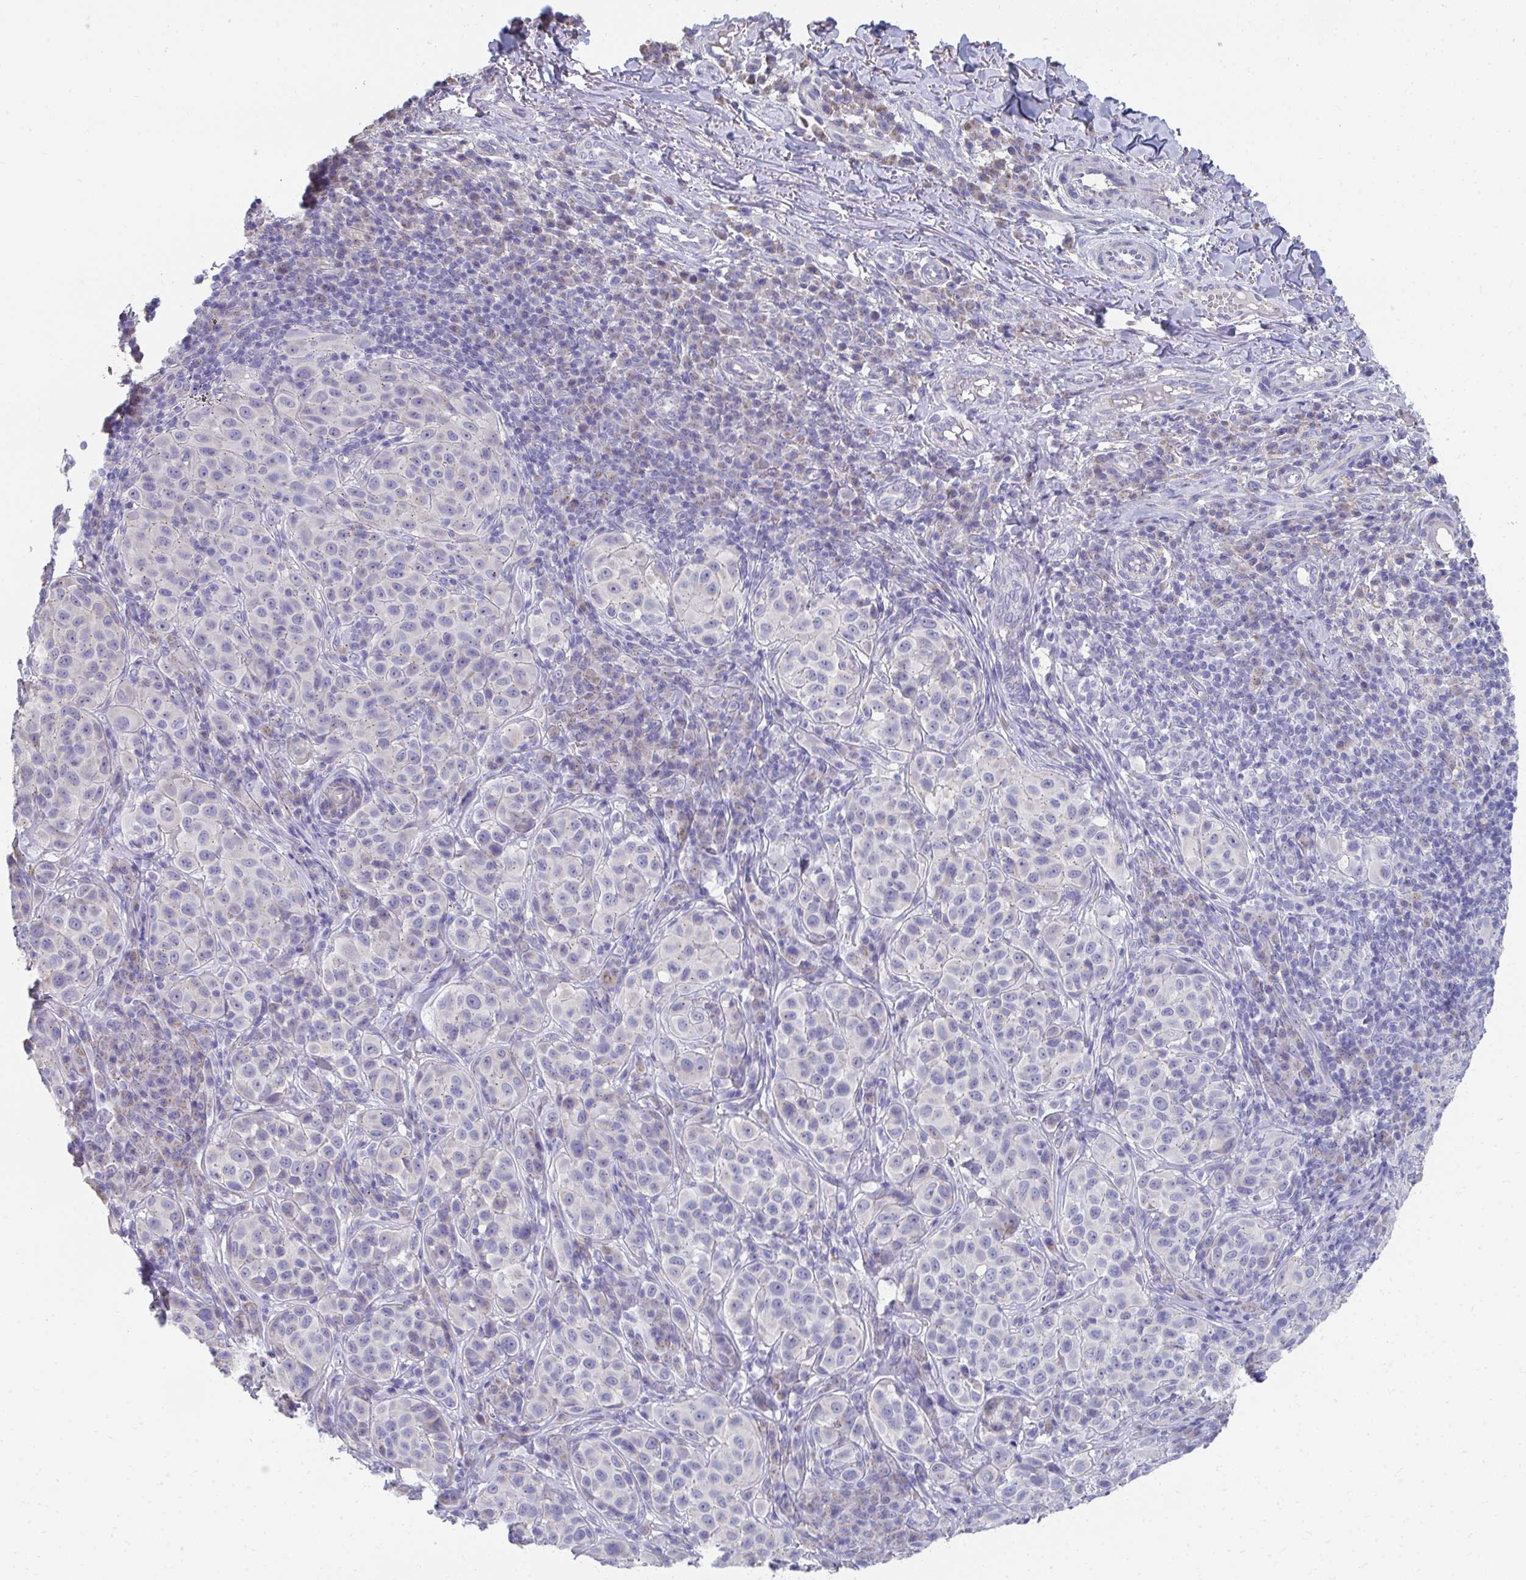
{"staining": {"intensity": "negative", "quantity": "none", "location": "none"}, "tissue": "melanoma", "cell_type": "Tumor cells", "image_type": "cancer", "snomed": [{"axis": "morphology", "description": "Malignant melanoma, NOS"}, {"axis": "topography", "description": "Skin"}], "caption": "A photomicrograph of malignant melanoma stained for a protein reveals no brown staining in tumor cells.", "gene": "TMPRSS2", "patient": {"sex": "male", "age": 38}}